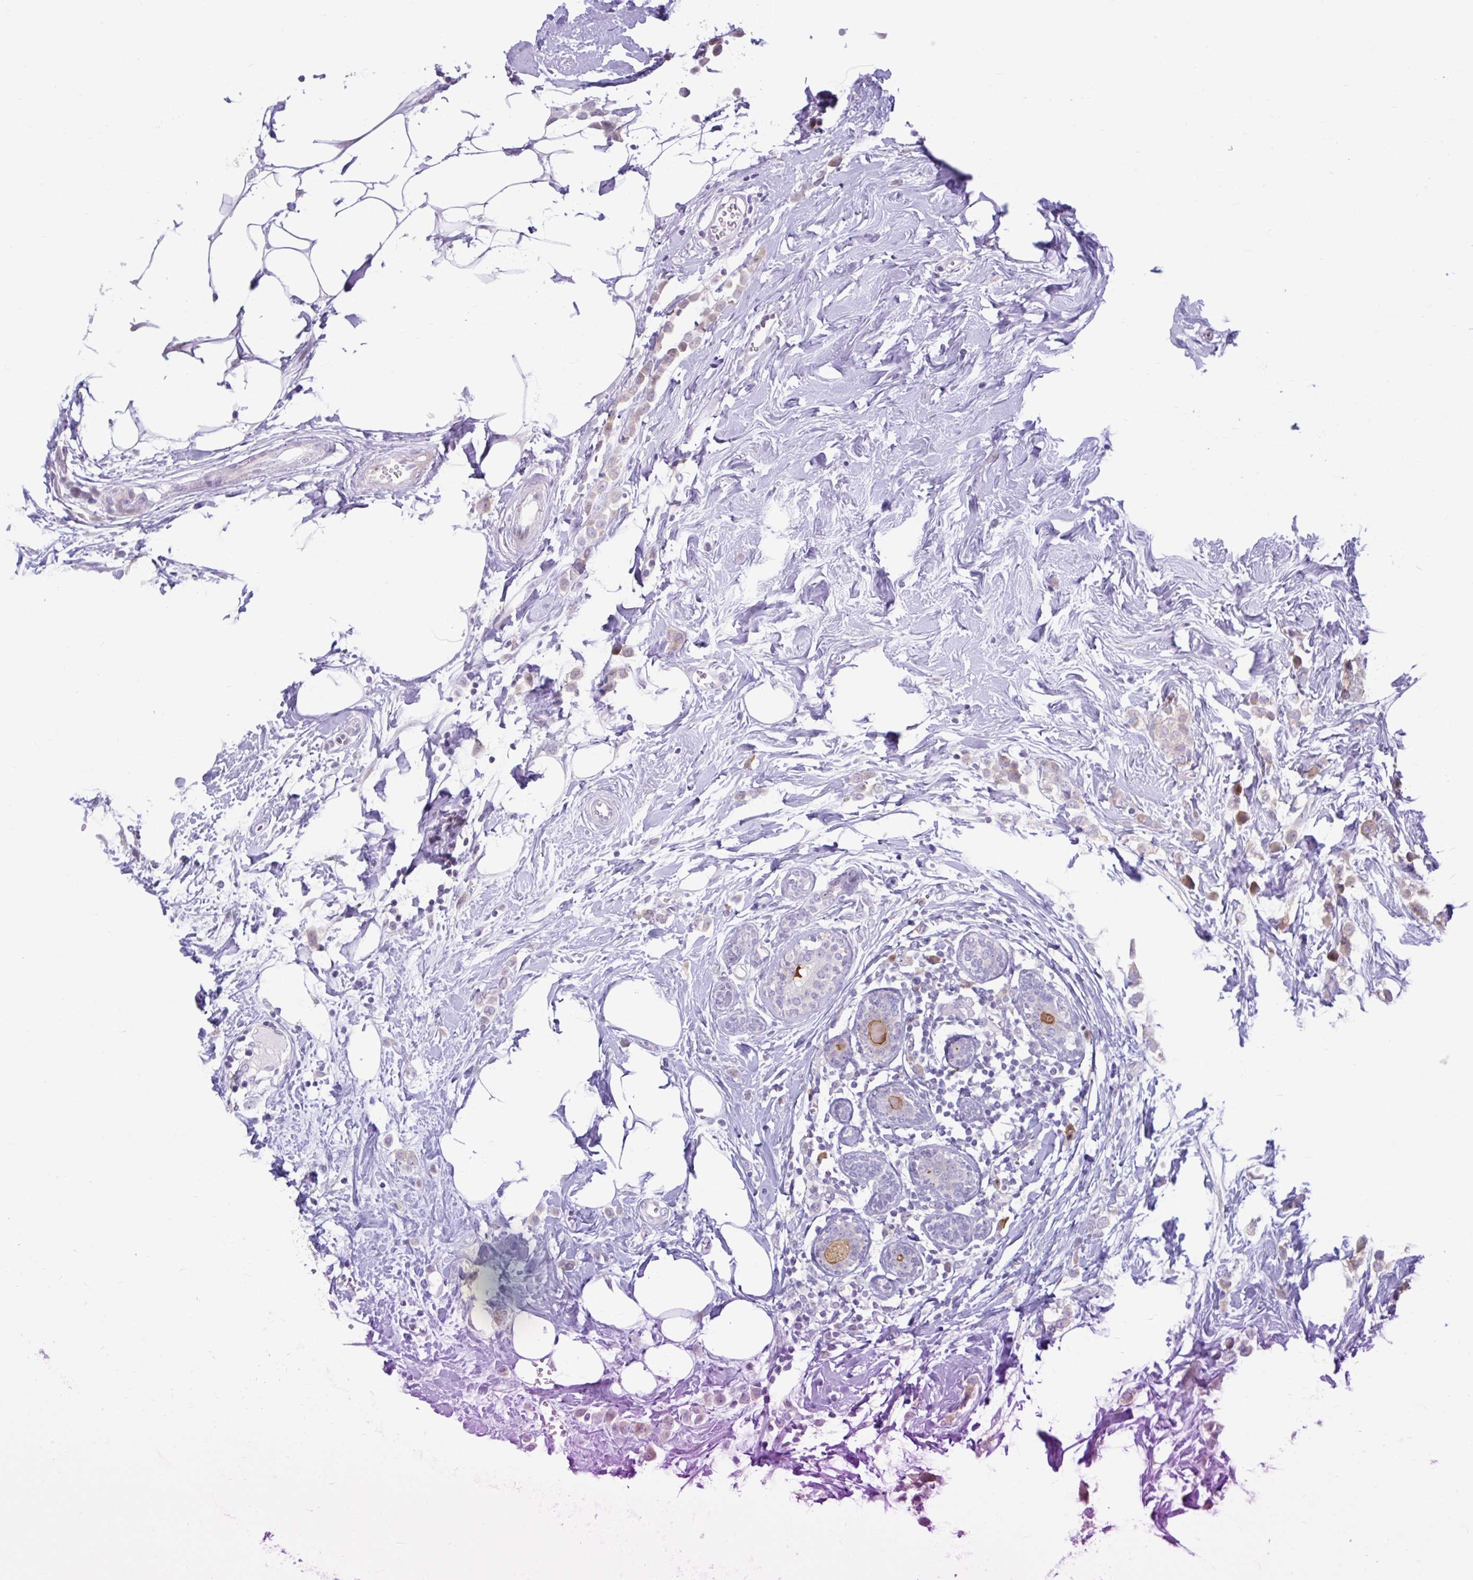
{"staining": {"intensity": "negative", "quantity": "none", "location": "none"}, "tissue": "breast cancer", "cell_type": "Tumor cells", "image_type": "cancer", "snomed": [{"axis": "morphology", "description": "Duct carcinoma"}, {"axis": "topography", "description": "Breast"}], "caption": "A high-resolution photomicrograph shows immunohistochemistry staining of infiltrating ductal carcinoma (breast), which demonstrates no significant positivity in tumor cells.", "gene": "FAM153A", "patient": {"sex": "female", "age": 80}}